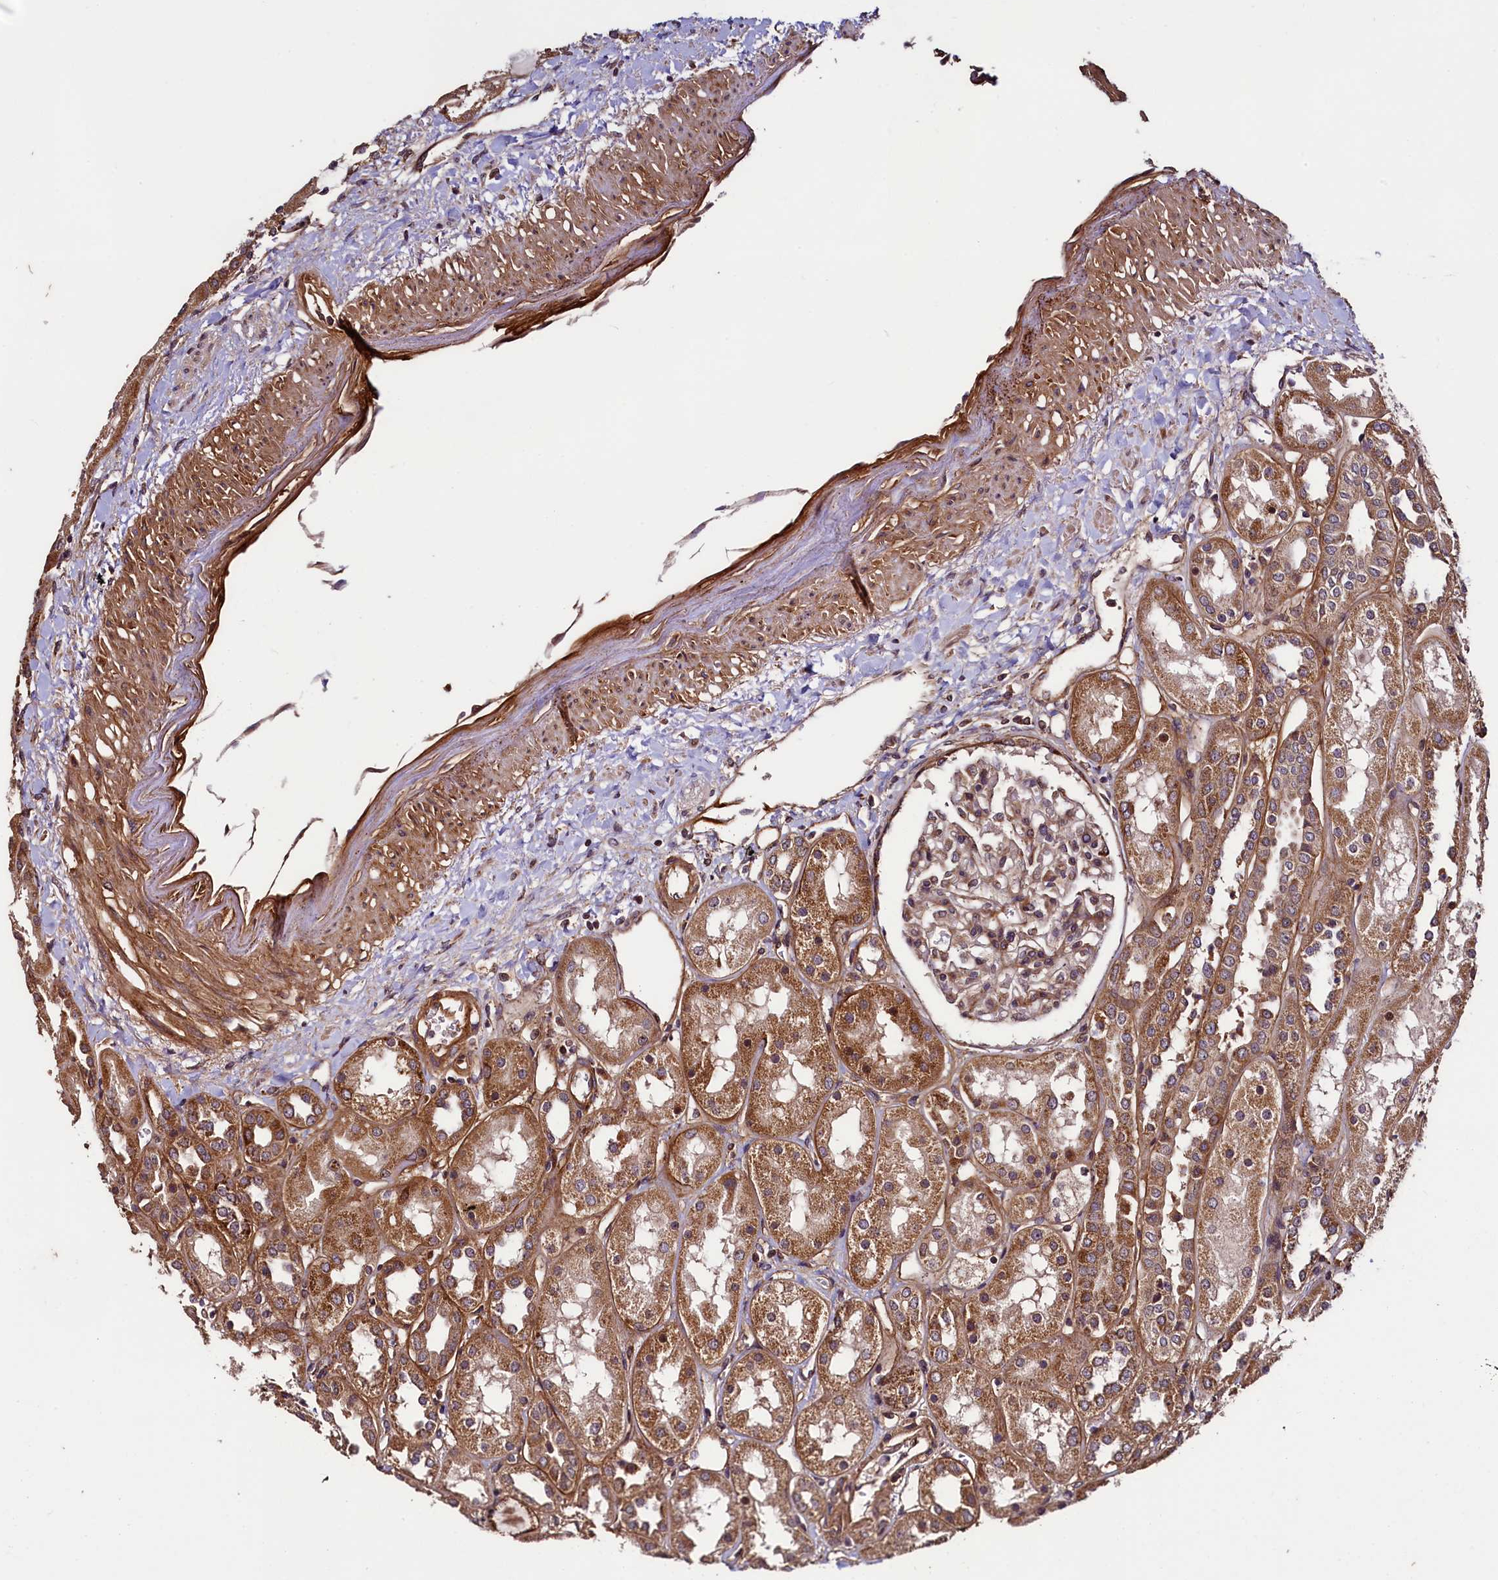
{"staining": {"intensity": "moderate", "quantity": ">75%", "location": "cytoplasmic/membranous"}, "tissue": "kidney", "cell_type": "Cells in glomeruli", "image_type": "normal", "snomed": [{"axis": "morphology", "description": "Normal tissue, NOS"}, {"axis": "topography", "description": "Kidney"}], "caption": "Immunohistochemistry image of normal kidney: human kidney stained using IHC shows medium levels of moderate protein expression localized specifically in the cytoplasmic/membranous of cells in glomeruli, appearing as a cytoplasmic/membranous brown color.", "gene": "RBFA", "patient": {"sex": "male", "age": 70}}